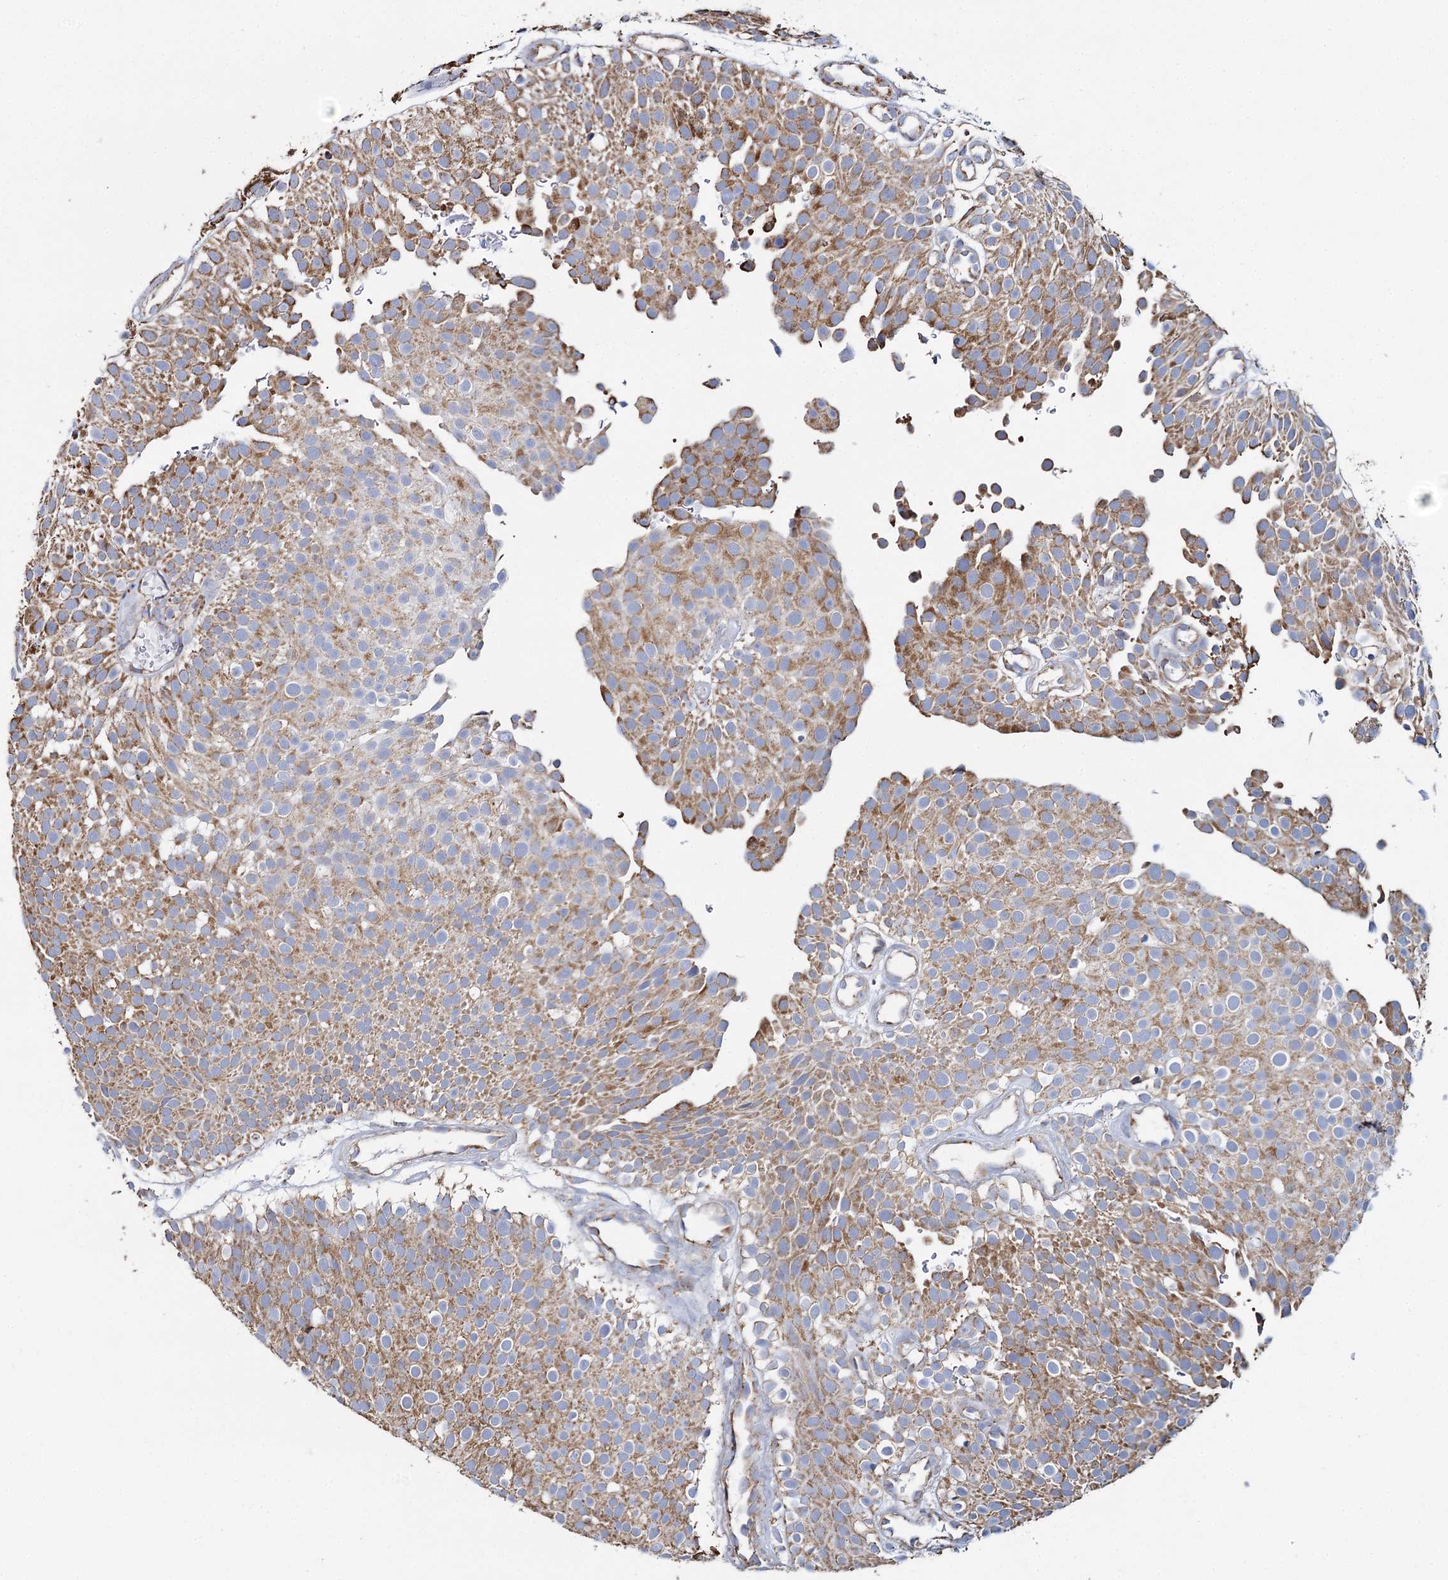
{"staining": {"intensity": "moderate", "quantity": ">75%", "location": "cytoplasmic/membranous"}, "tissue": "urothelial cancer", "cell_type": "Tumor cells", "image_type": "cancer", "snomed": [{"axis": "morphology", "description": "Urothelial carcinoma, Low grade"}, {"axis": "topography", "description": "Urinary bladder"}], "caption": "This is an image of immunohistochemistry staining of urothelial cancer, which shows moderate staining in the cytoplasmic/membranous of tumor cells.", "gene": "MRPL44", "patient": {"sex": "male", "age": 78}}